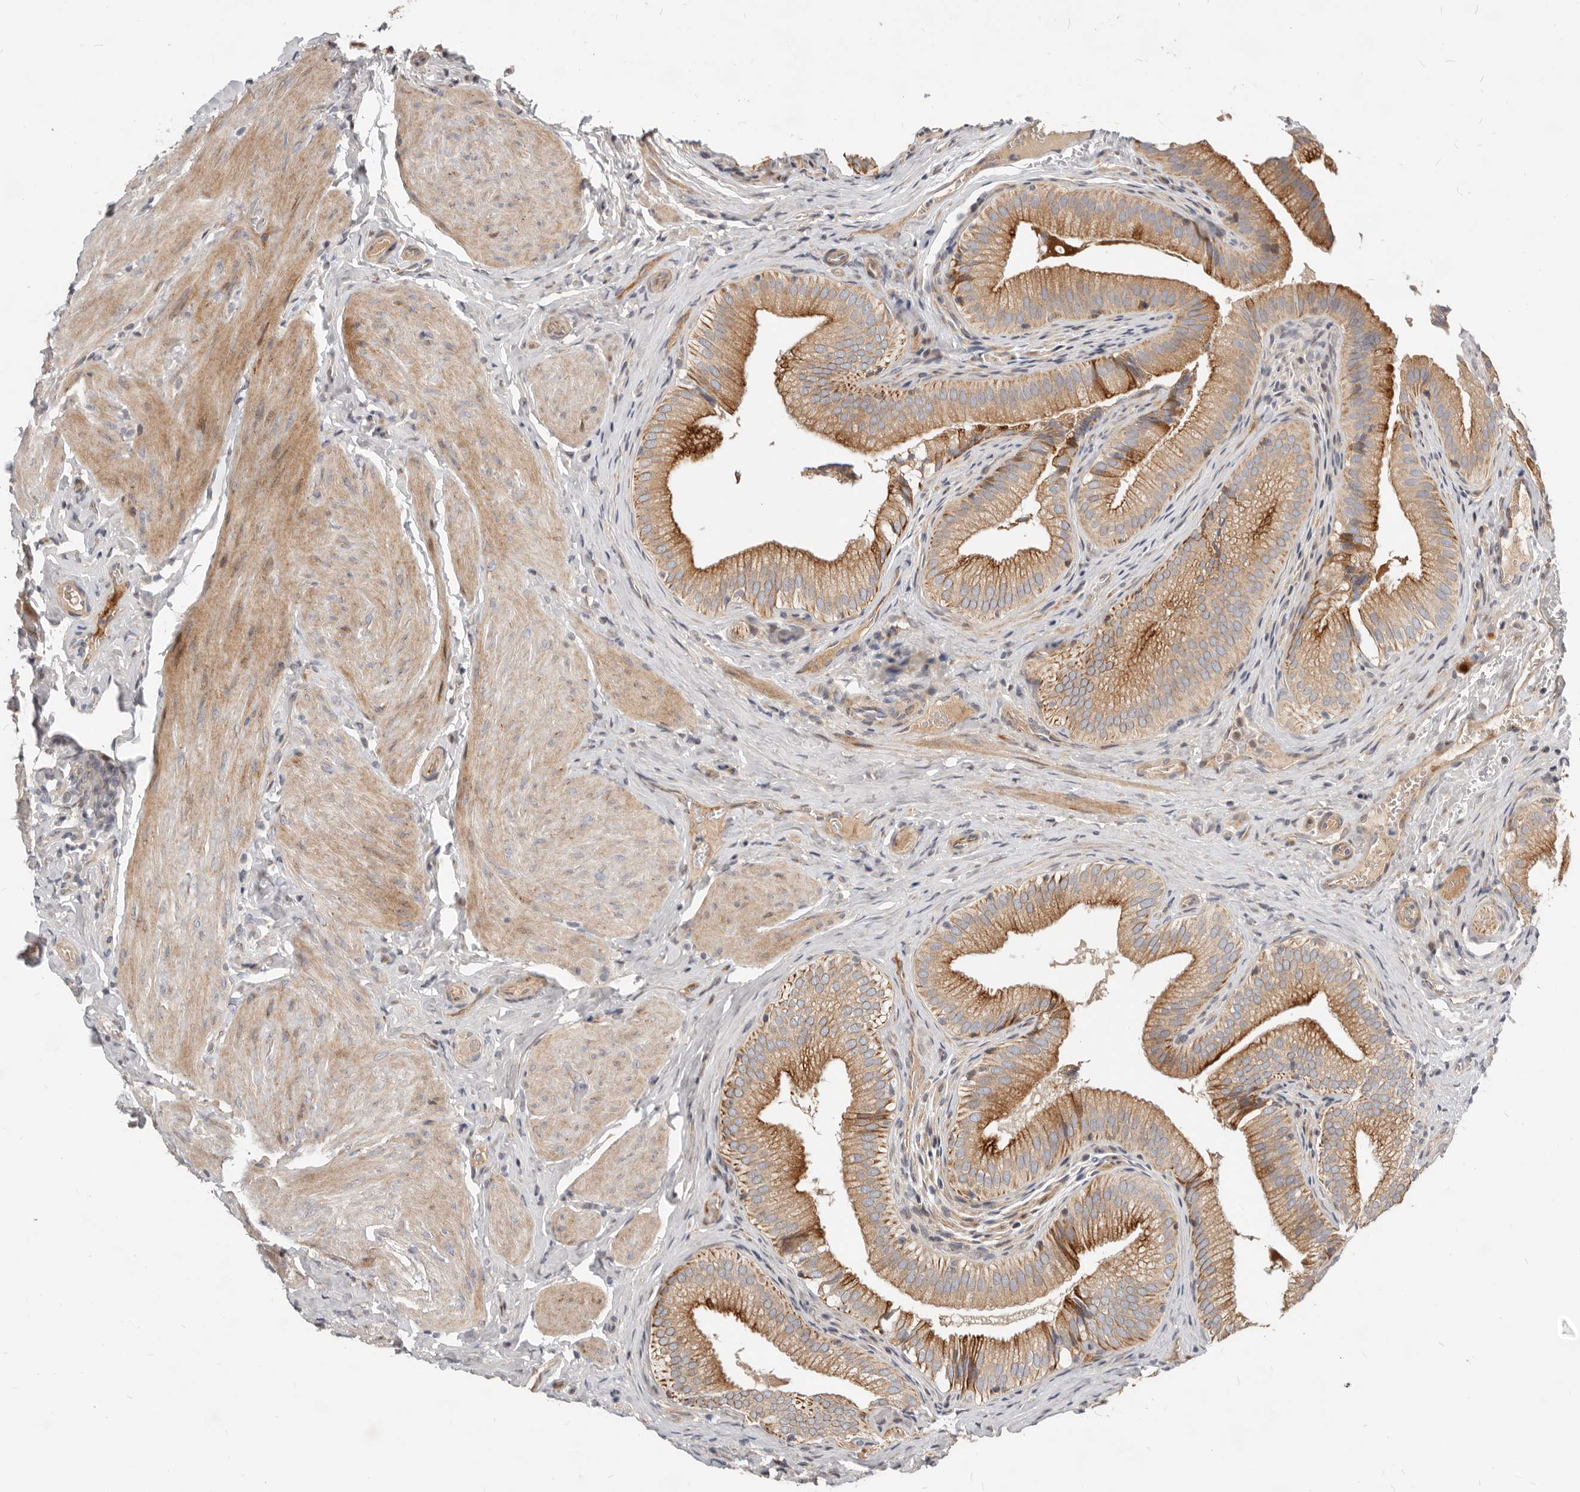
{"staining": {"intensity": "moderate", "quantity": ">75%", "location": "cytoplasmic/membranous,nuclear"}, "tissue": "gallbladder", "cell_type": "Glandular cells", "image_type": "normal", "snomed": [{"axis": "morphology", "description": "Normal tissue, NOS"}, {"axis": "topography", "description": "Gallbladder"}], "caption": "High-power microscopy captured an IHC micrograph of normal gallbladder, revealing moderate cytoplasmic/membranous,nuclear staining in approximately >75% of glandular cells. Using DAB (3,3'-diaminobenzidine) (brown) and hematoxylin (blue) stains, captured at high magnification using brightfield microscopy.", "gene": "NPY4R2", "patient": {"sex": "female", "age": 30}}